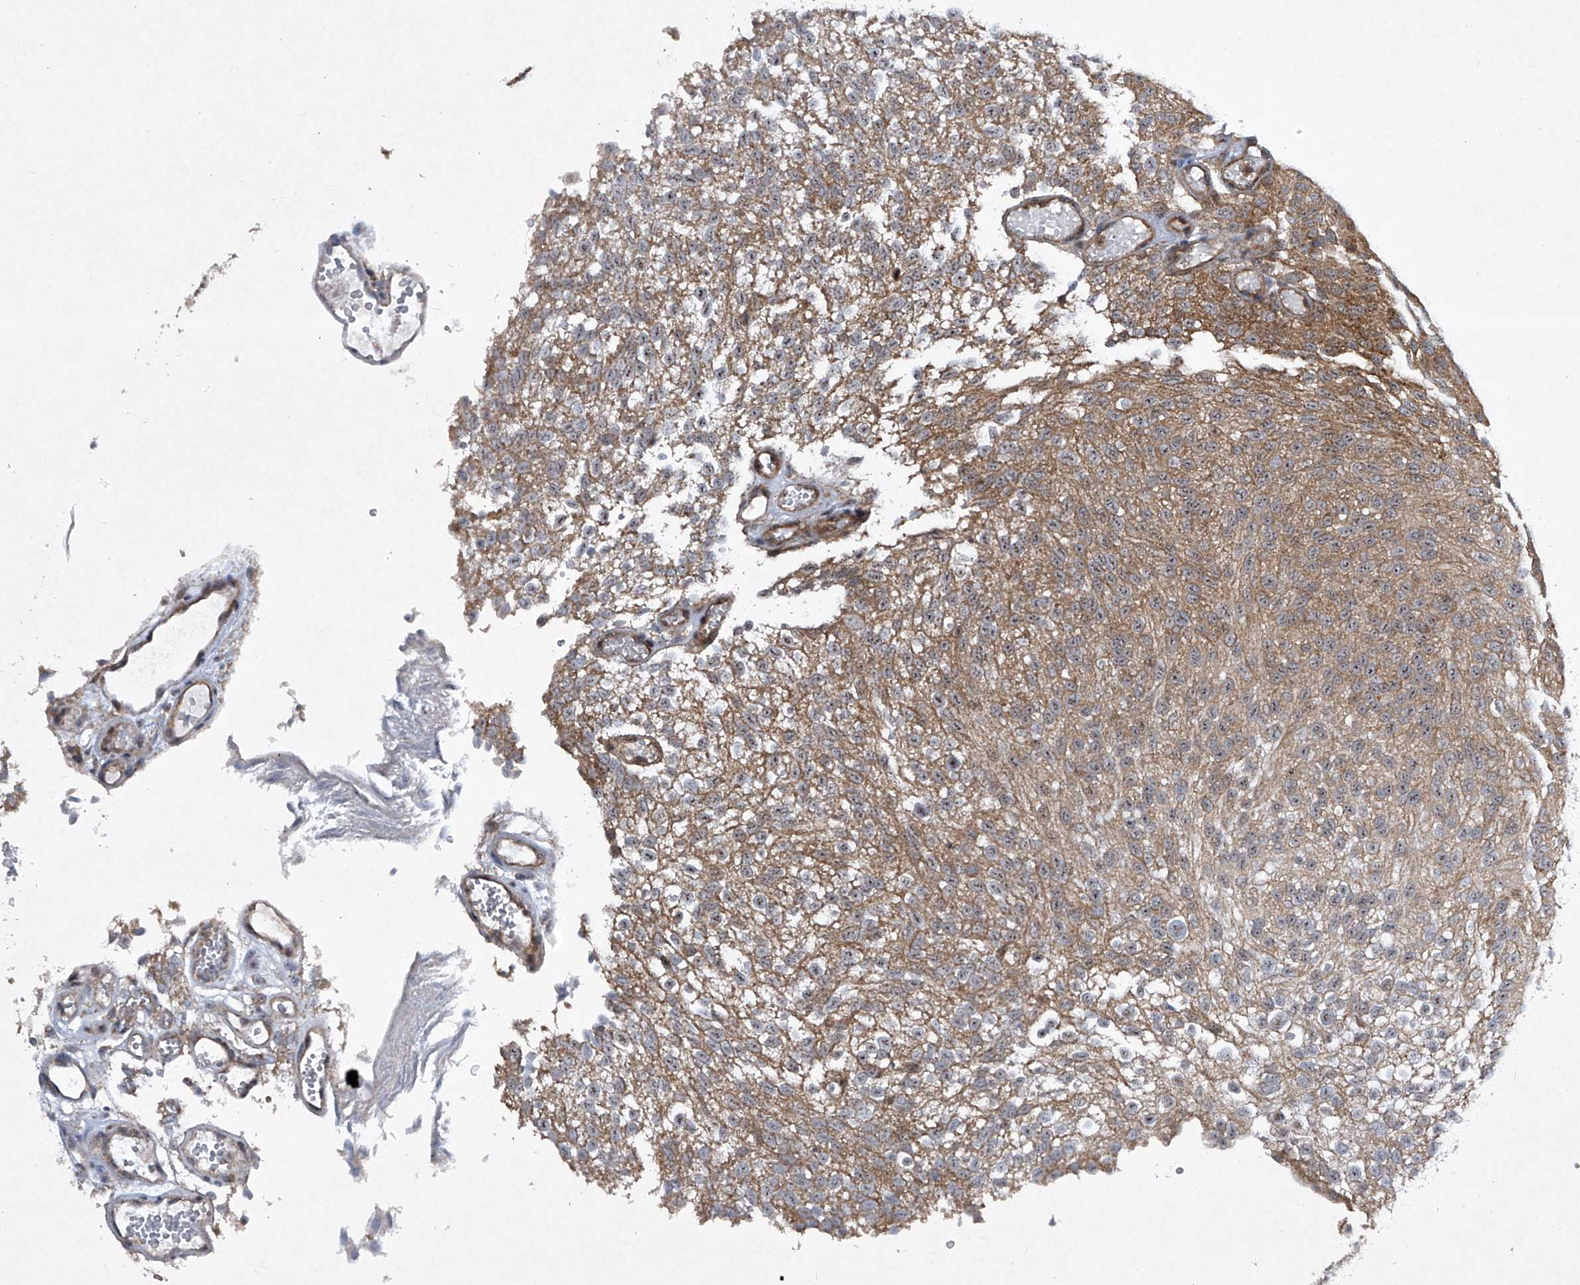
{"staining": {"intensity": "weak", "quantity": "25%-75%", "location": "cytoplasmic/membranous"}, "tissue": "urothelial cancer", "cell_type": "Tumor cells", "image_type": "cancer", "snomed": [{"axis": "morphology", "description": "Urothelial carcinoma, Low grade"}, {"axis": "topography", "description": "Urinary bladder"}], "caption": "A high-resolution micrograph shows IHC staining of low-grade urothelial carcinoma, which exhibits weak cytoplasmic/membranous positivity in approximately 25%-75% of tumor cells.", "gene": "CISH", "patient": {"sex": "male", "age": 78}}